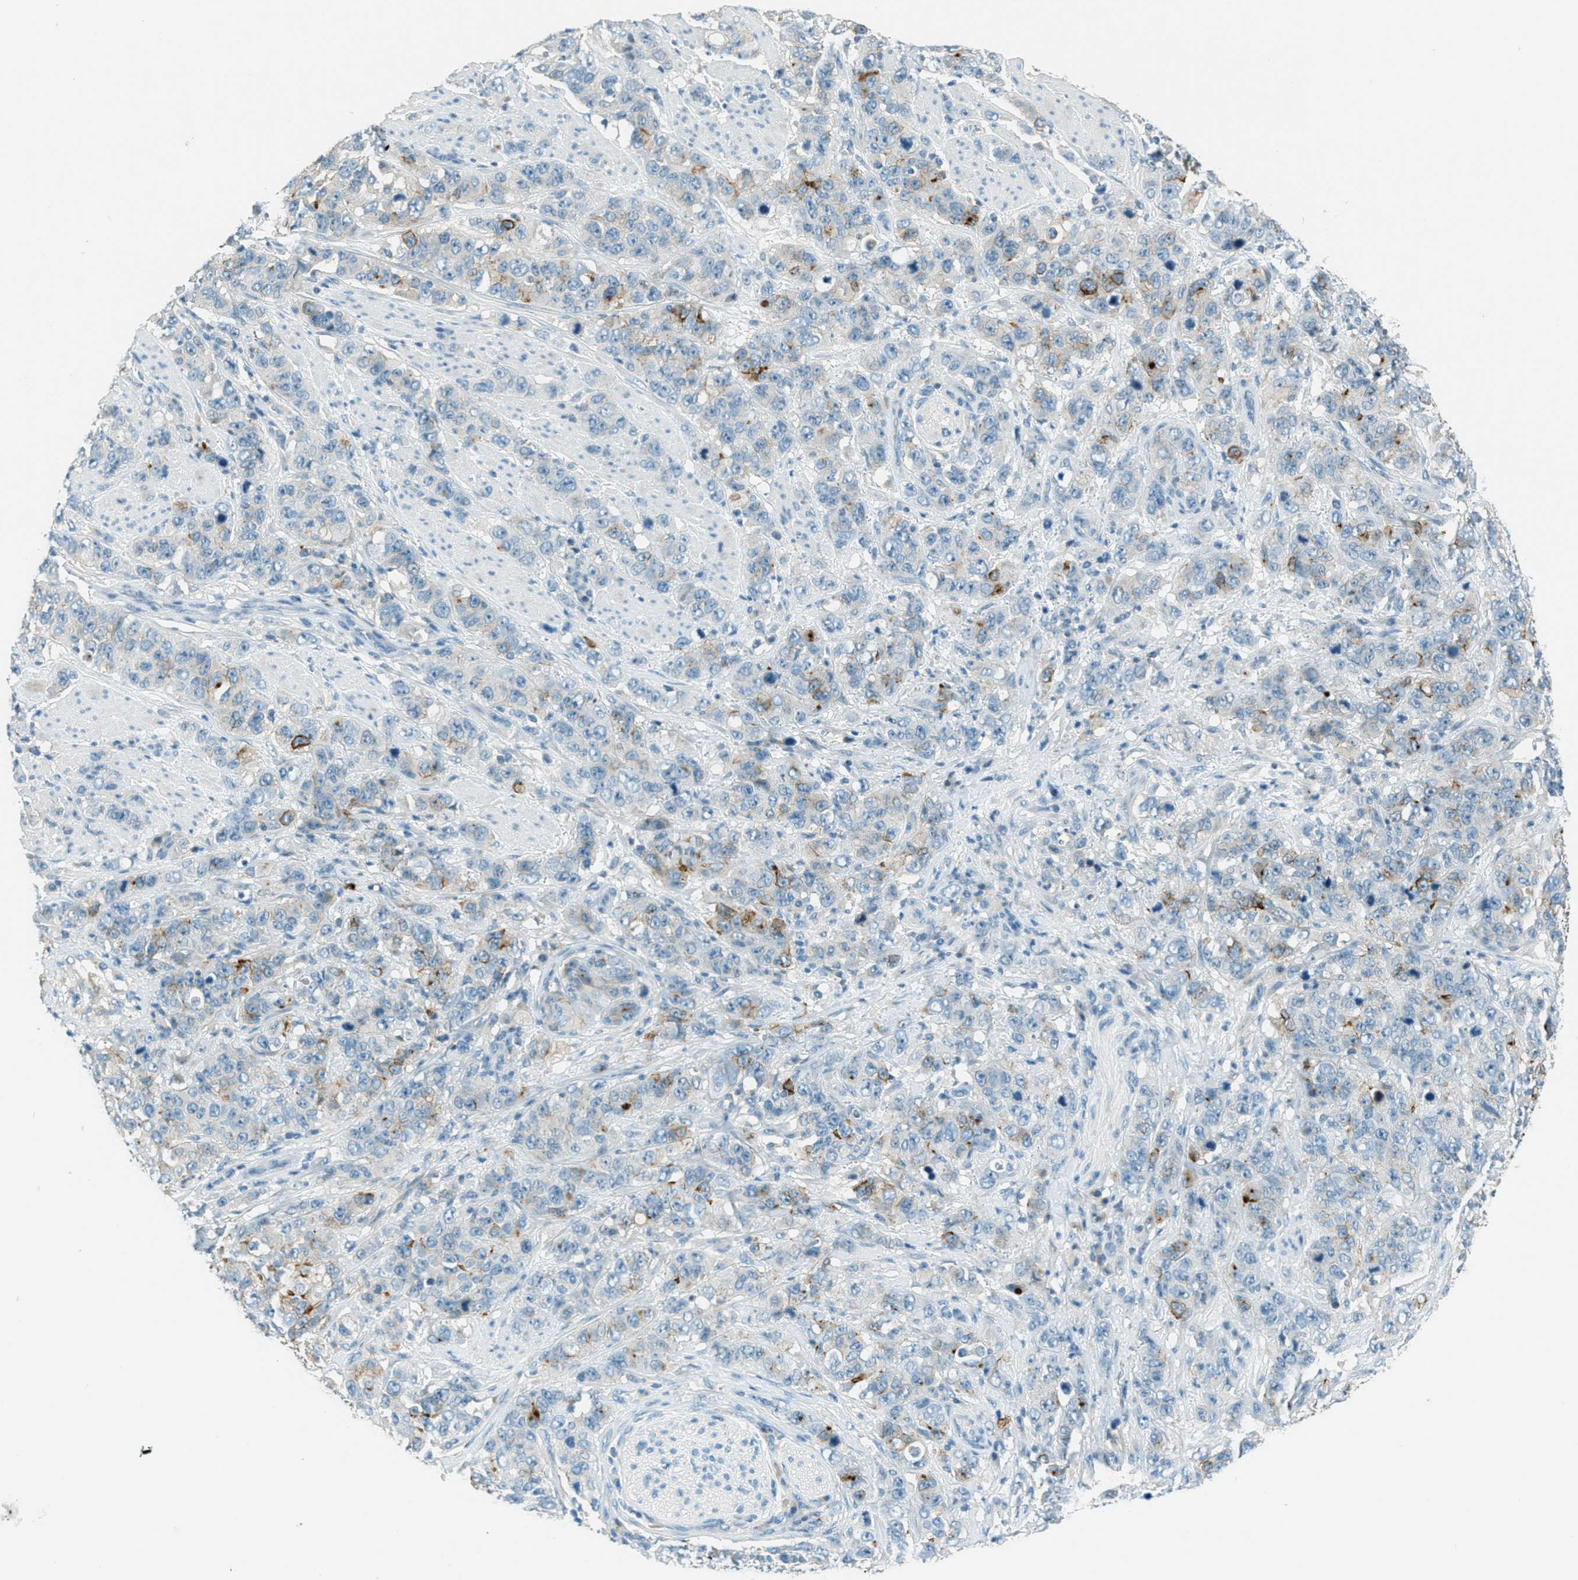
{"staining": {"intensity": "weak", "quantity": "<25%", "location": "cytoplasmic/membranous"}, "tissue": "stomach cancer", "cell_type": "Tumor cells", "image_type": "cancer", "snomed": [{"axis": "morphology", "description": "Adenocarcinoma, NOS"}, {"axis": "topography", "description": "Stomach"}], "caption": "Protein analysis of stomach cancer (adenocarcinoma) demonstrates no significant expression in tumor cells. Brightfield microscopy of IHC stained with DAB (brown) and hematoxylin (blue), captured at high magnification.", "gene": "MSLN", "patient": {"sex": "male", "age": 48}}